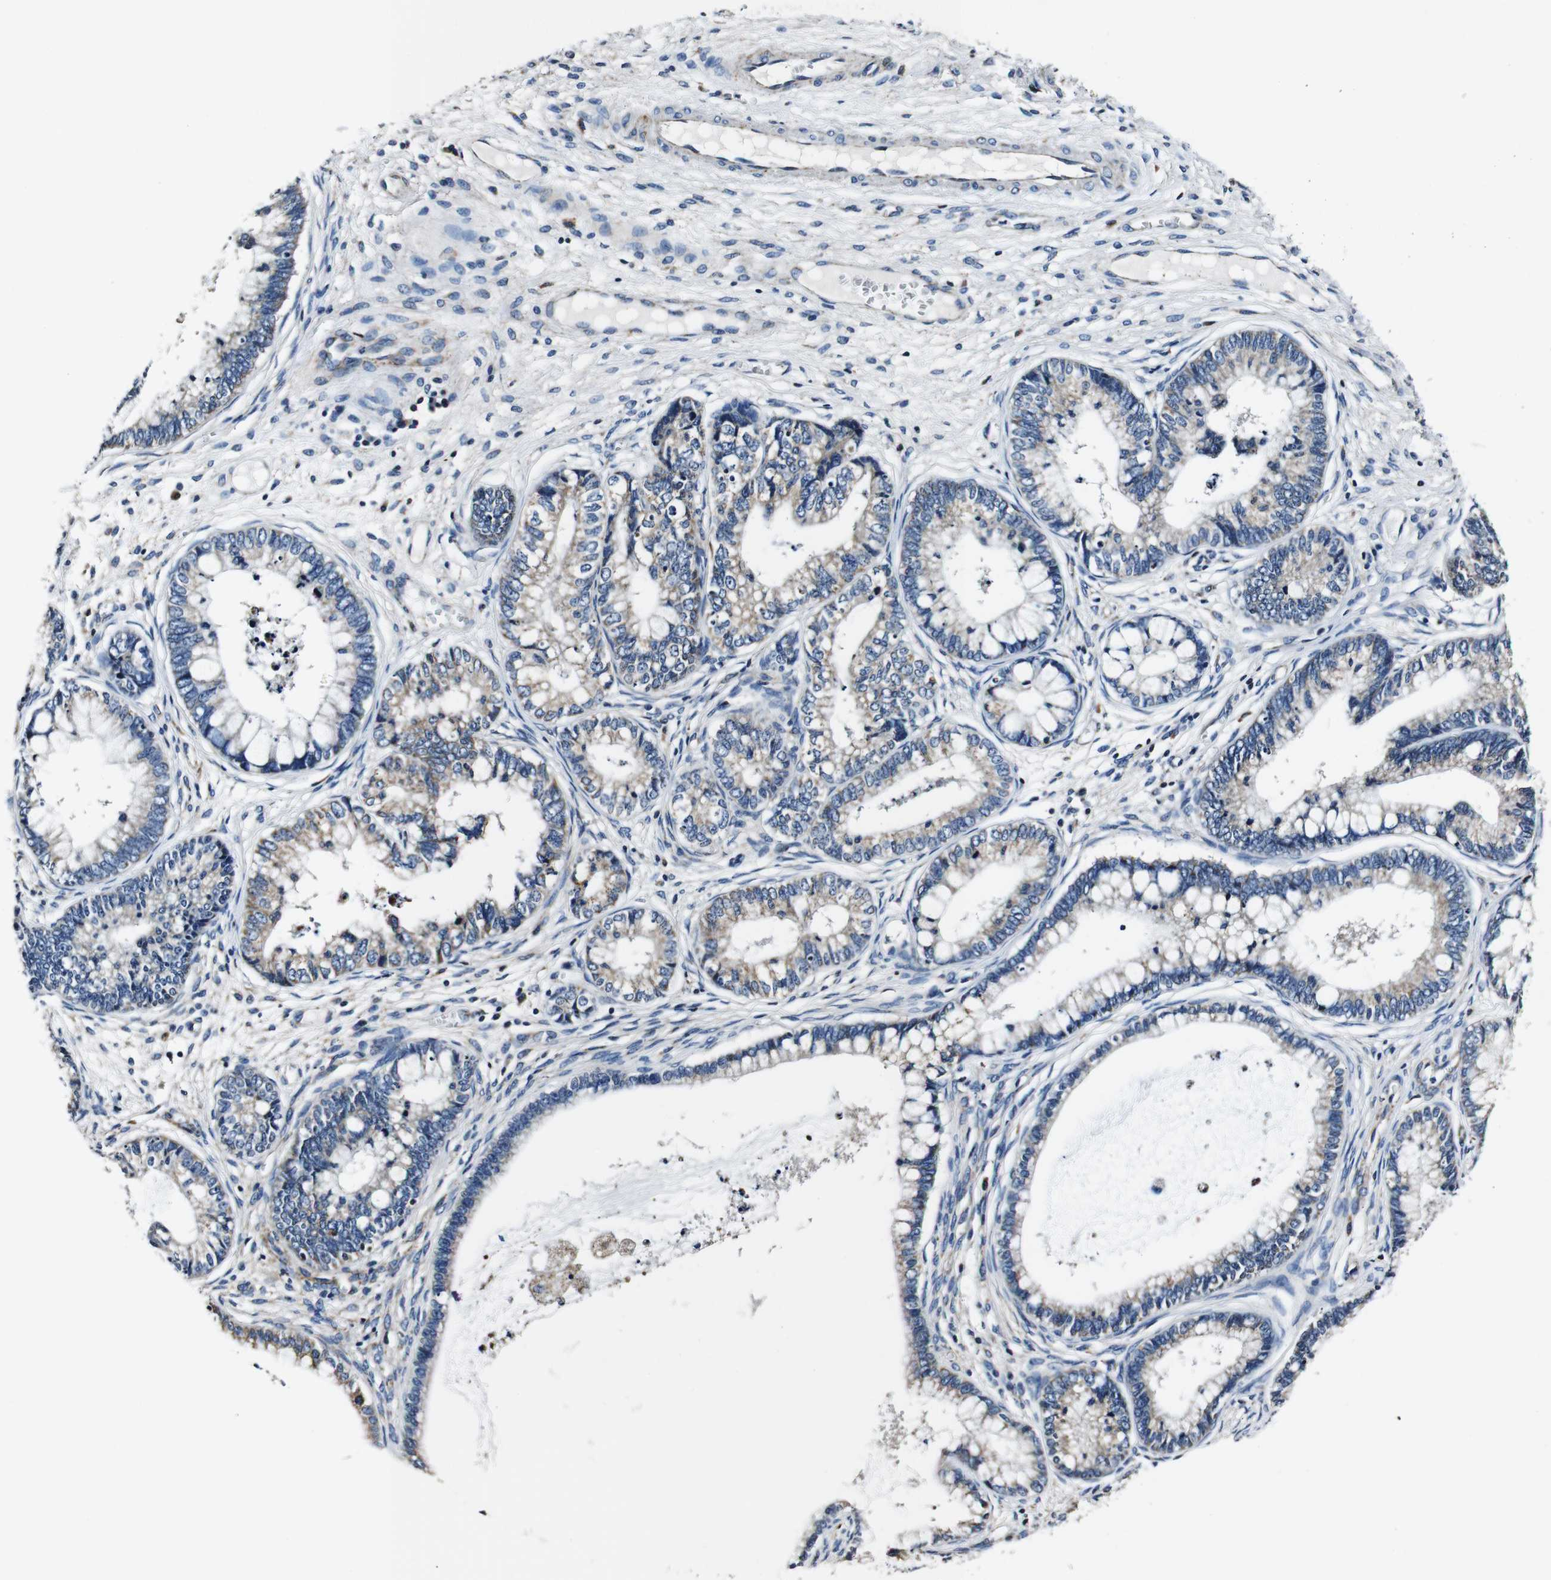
{"staining": {"intensity": "weak", "quantity": "<25%", "location": "cytoplasmic/membranous"}, "tissue": "cervical cancer", "cell_type": "Tumor cells", "image_type": "cancer", "snomed": [{"axis": "morphology", "description": "Adenocarcinoma, NOS"}, {"axis": "topography", "description": "Cervix"}], "caption": "Immunohistochemistry image of neoplastic tissue: human cervical adenocarcinoma stained with DAB (3,3'-diaminobenzidine) displays no significant protein expression in tumor cells.", "gene": "HK1", "patient": {"sex": "female", "age": 44}}